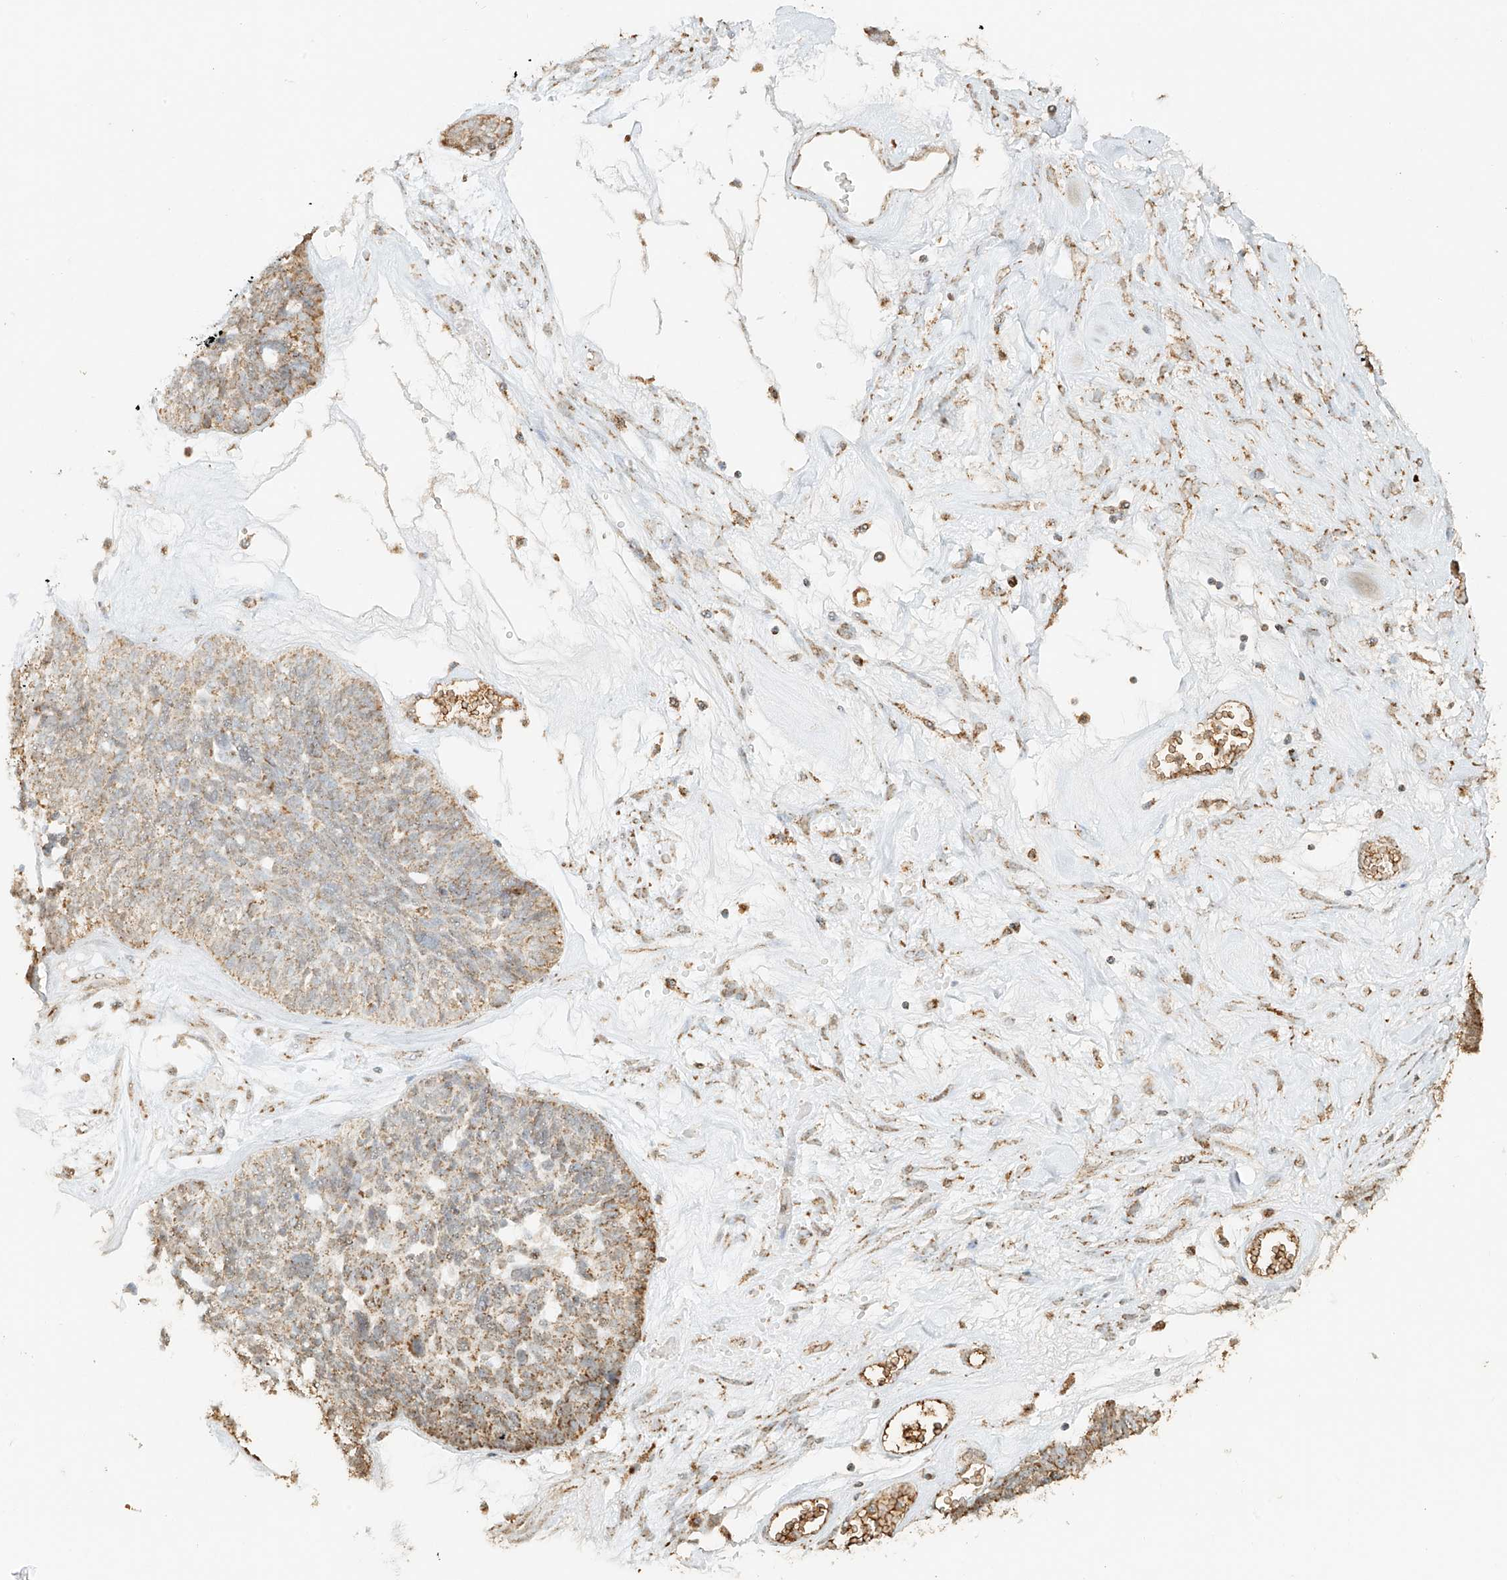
{"staining": {"intensity": "moderate", "quantity": ">75%", "location": "cytoplasmic/membranous"}, "tissue": "ovarian cancer", "cell_type": "Tumor cells", "image_type": "cancer", "snomed": [{"axis": "morphology", "description": "Cystadenocarcinoma, serous, NOS"}, {"axis": "topography", "description": "Ovary"}], "caption": "Immunohistochemical staining of serous cystadenocarcinoma (ovarian) reveals medium levels of moderate cytoplasmic/membranous positivity in about >75% of tumor cells.", "gene": "MIPEP", "patient": {"sex": "female", "age": 79}}